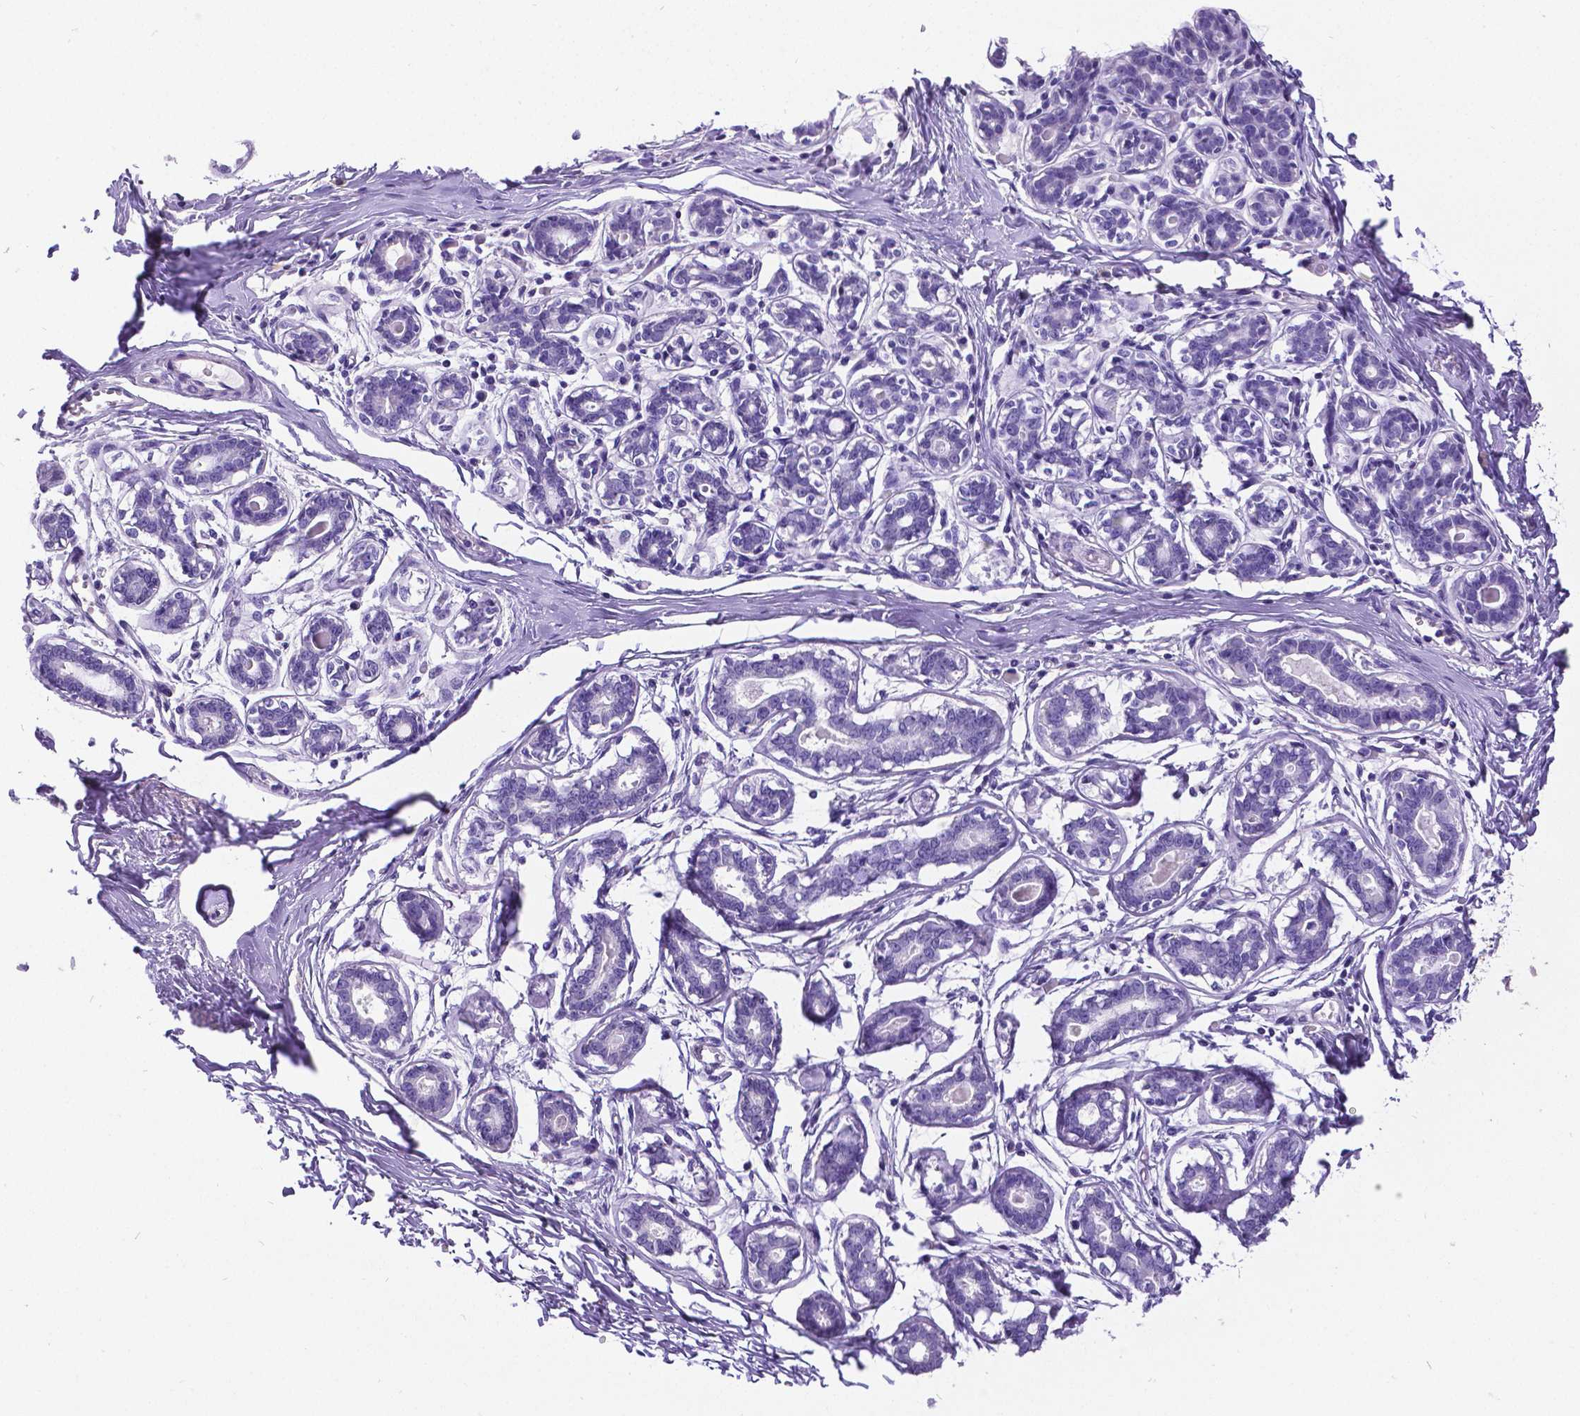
{"staining": {"intensity": "negative", "quantity": "none", "location": "none"}, "tissue": "breast", "cell_type": "Adipocytes", "image_type": "normal", "snomed": [{"axis": "morphology", "description": "Normal tissue, NOS"}, {"axis": "topography", "description": "Skin"}, {"axis": "topography", "description": "Breast"}], "caption": "The IHC image has no significant expression in adipocytes of breast.", "gene": "SATB2", "patient": {"sex": "female", "age": 43}}